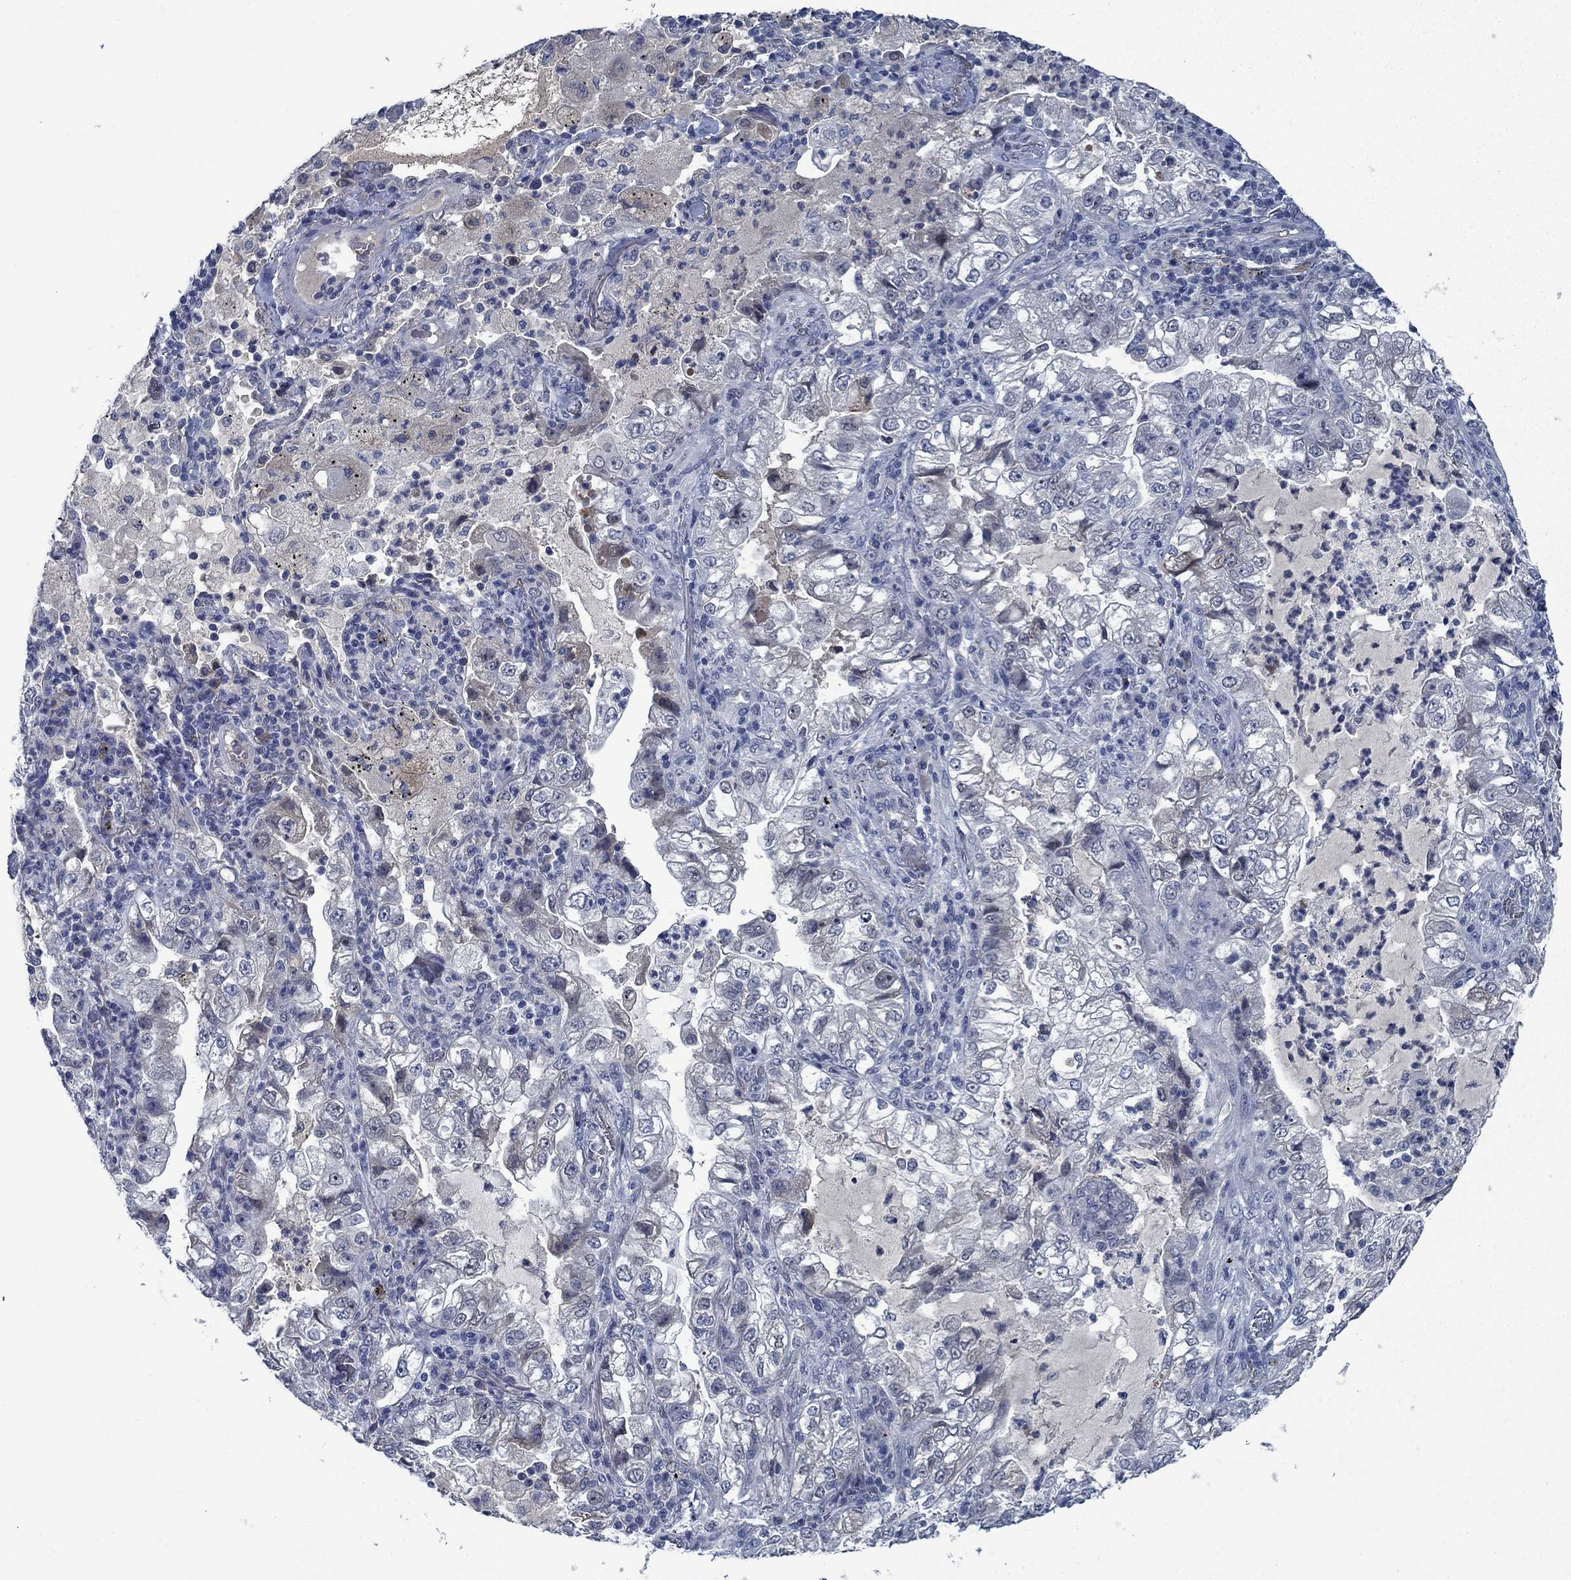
{"staining": {"intensity": "negative", "quantity": "none", "location": "none"}, "tissue": "lung cancer", "cell_type": "Tumor cells", "image_type": "cancer", "snomed": [{"axis": "morphology", "description": "Adenocarcinoma, NOS"}, {"axis": "topography", "description": "Lung"}], "caption": "There is no significant positivity in tumor cells of lung adenocarcinoma.", "gene": "PNMA8A", "patient": {"sex": "female", "age": 73}}